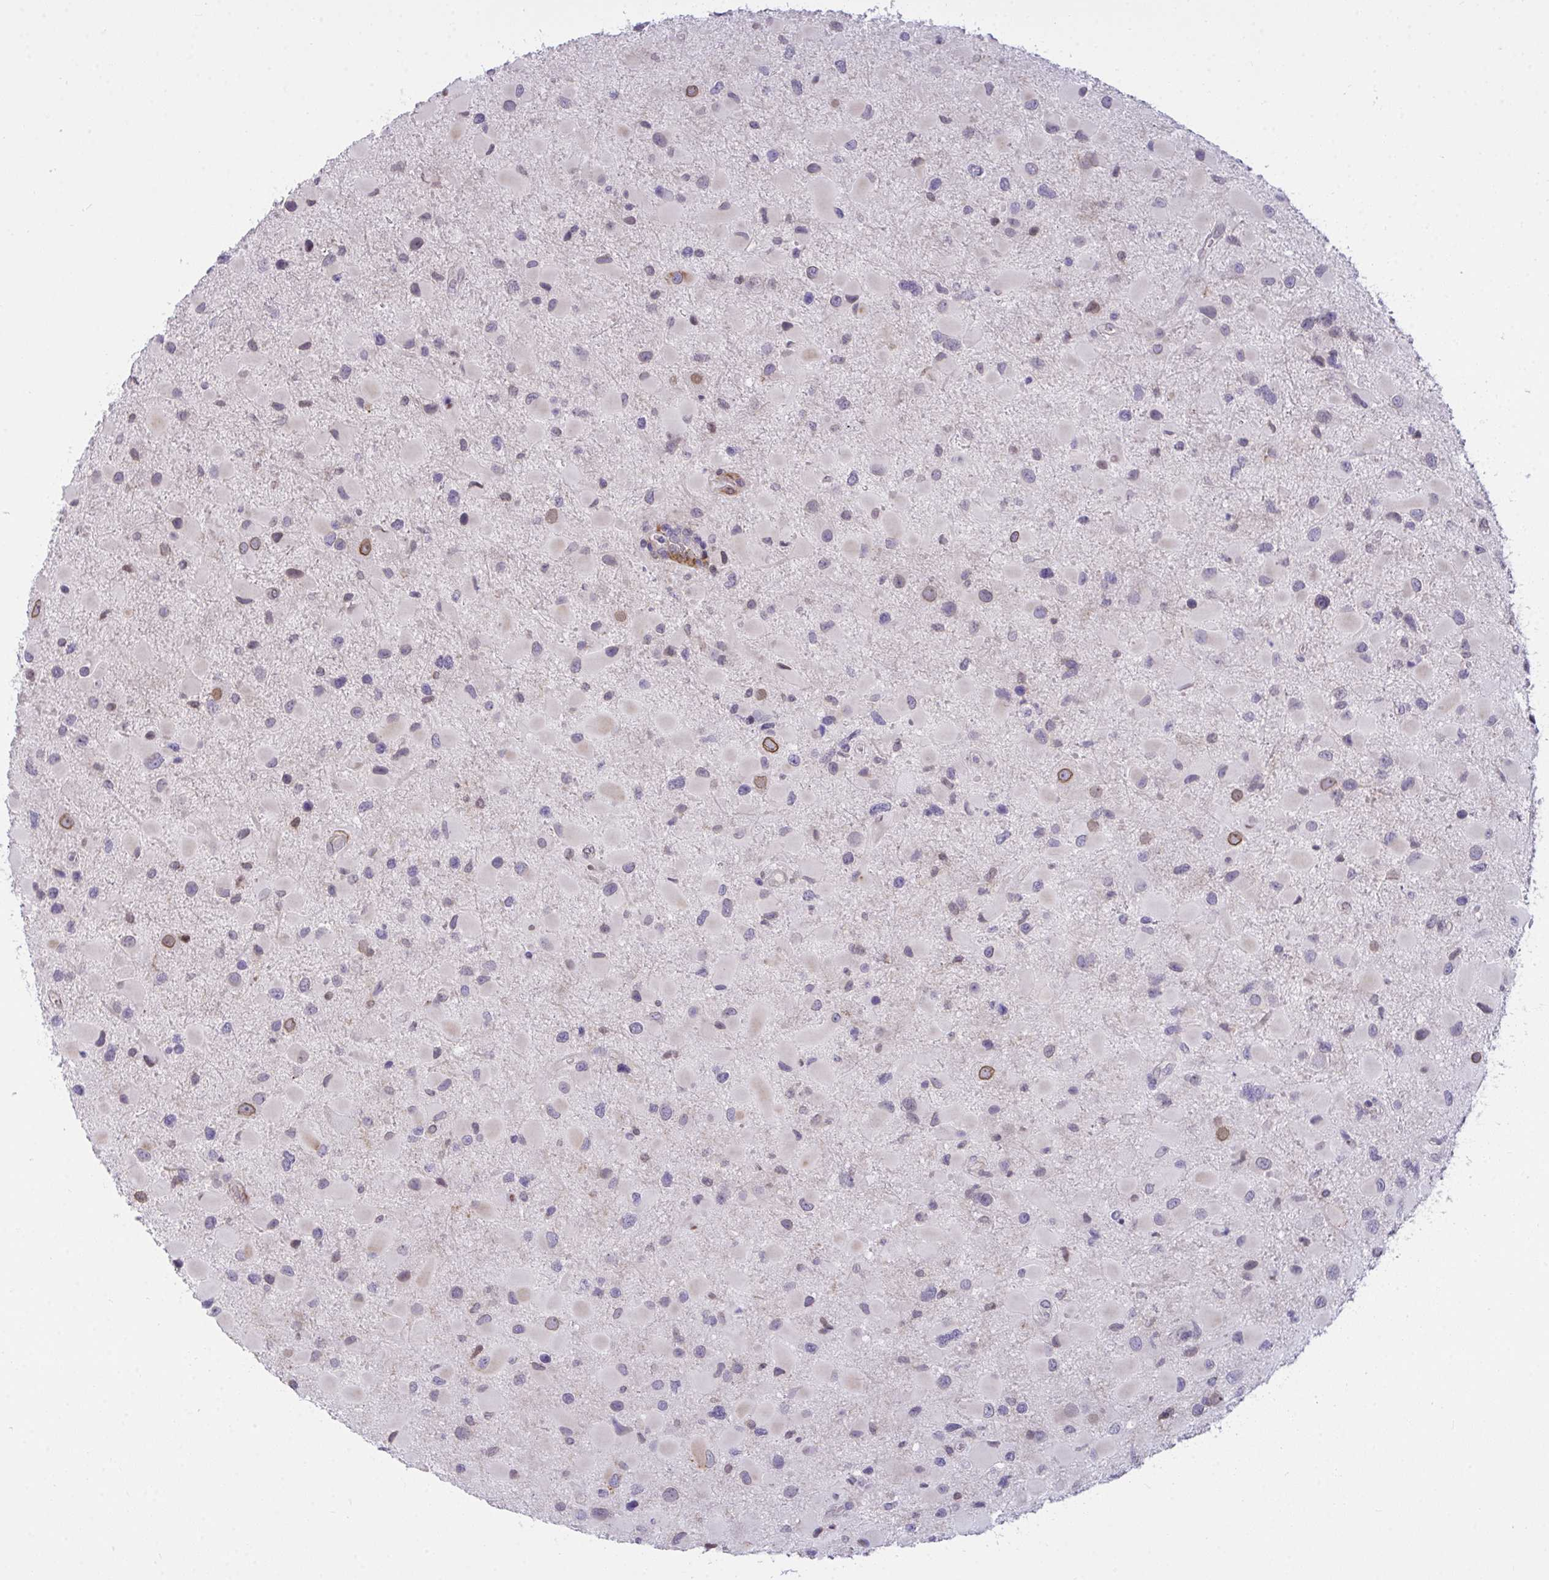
{"staining": {"intensity": "negative", "quantity": "none", "location": "none"}, "tissue": "glioma", "cell_type": "Tumor cells", "image_type": "cancer", "snomed": [{"axis": "morphology", "description": "Glioma, malignant, Low grade"}, {"axis": "topography", "description": "Brain"}], "caption": "High power microscopy image of an immunohistochemistry micrograph of glioma, revealing no significant staining in tumor cells.", "gene": "SEMA6B", "patient": {"sex": "female", "age": 32}}